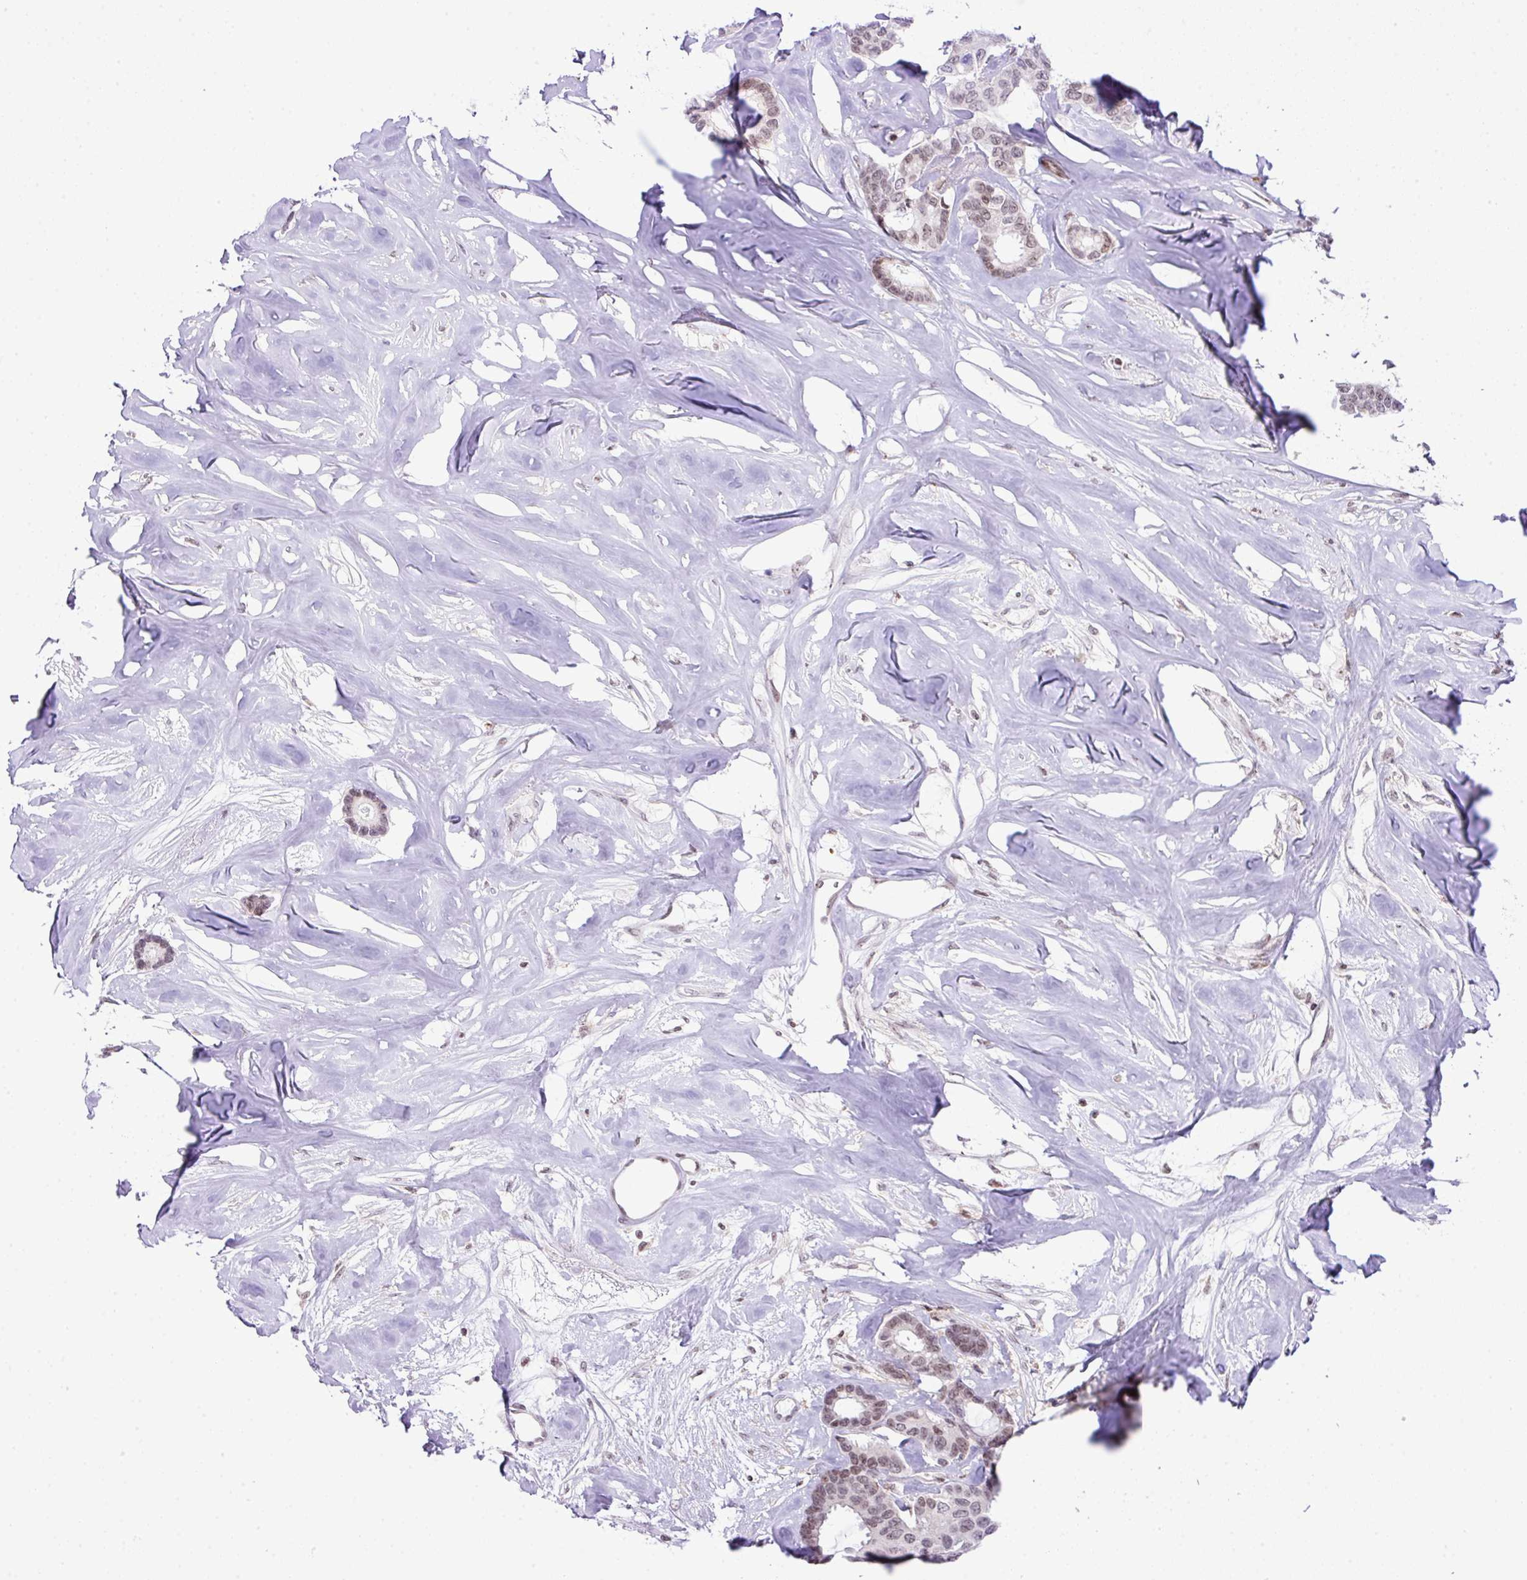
{"staining": {"intensity": "weak", "quantity": ">75%", "location": "nuclear"}, "tissue": "breast cancer", "cell_type": "Tumor cells", "image_type": "cancer", "snomed": [{"axis": "morphology", "description": "Duct carcinoma"}, {"axis": "topography", "description": "Breast"}], "caption": "Intraductal carcinoma (breast) stained with DAB immunohistochemistry (IHC) displays low levels of weak nuclear staining in approximately >75% of tumor cells. (DAB IHC, brown staining for protein, blue staining for nuclei).", "gene": "CCDC137", "patient": {"sex": "female", "age": 87}}